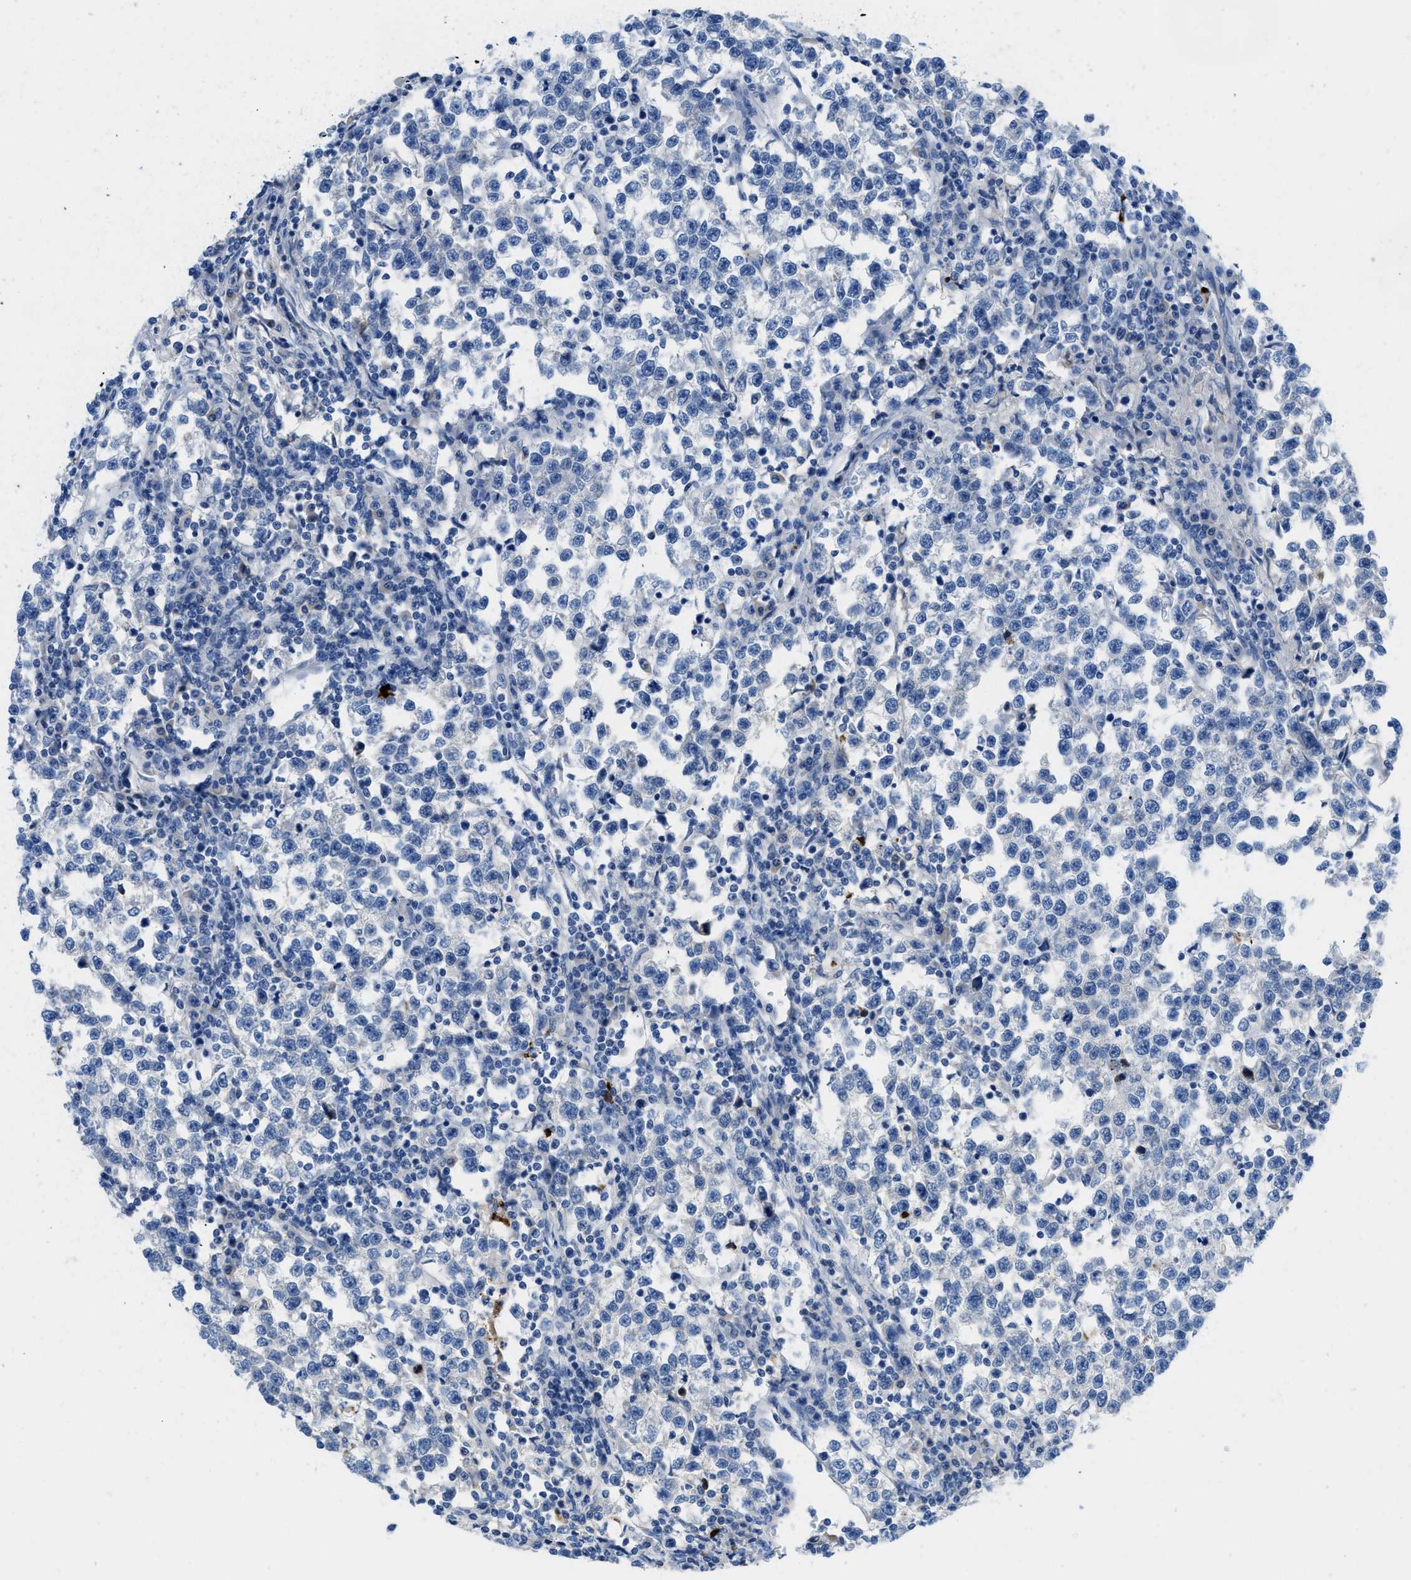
{"staining": {"intensity": "negative", "quantity": "none", "location": "none"}, "tissue": "testis cancer", "cell_type": "Tumor cells", "image_type": "cancer", "snomed": [{"axis": "morphology", "description": "Normal tissue, NOS"}, {"axis": "morphology", "description": "Seminoma, NOS"}, {"axis": "topography", "description": "Testis"}], "caption": "A histopathology image of testis cancer stained for a protein shows no brown staining in tumor cells.", "gene": "XCR1", "patient": {"sex": "male", "age": 43}}